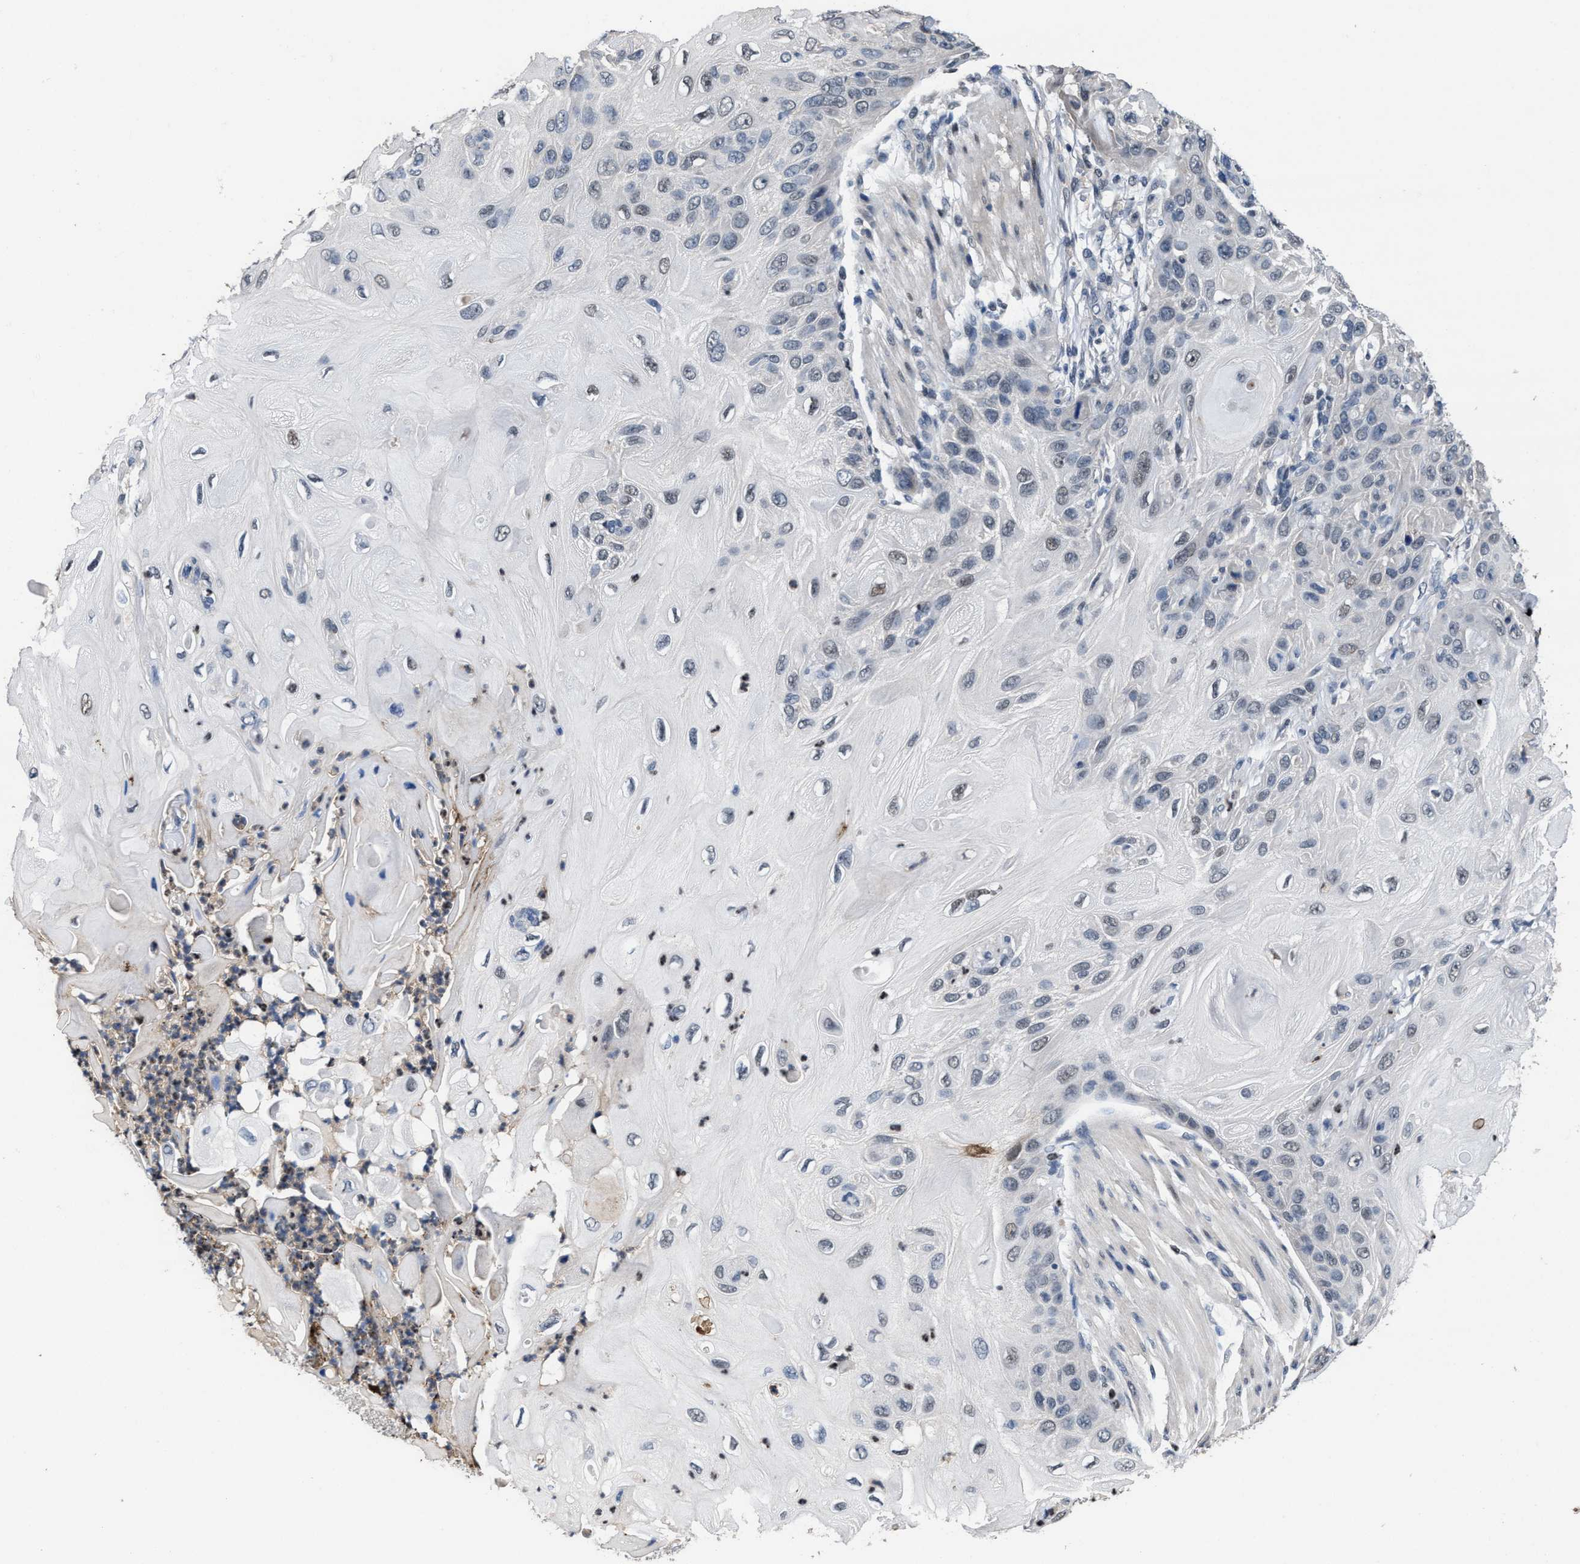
{"staining": {"intensity": "negative", "quantity": "none", "location": "none"}, "tissue": "skin cancer", "cell_type": "Tumor cells", "image_type": "cancer", "snomed": [{"axis": "morphology", "description": "Squamous cell carcinoma, NOS"}, {"axis": "topography", "description": "Skin"}], "caption": "This is an IHC photomicrograph of squamous cell carcinoma (skin). There is no staining in tumor cells.", "gene": "ZNF20", "patient": {"sex": "female", "age": 77}}